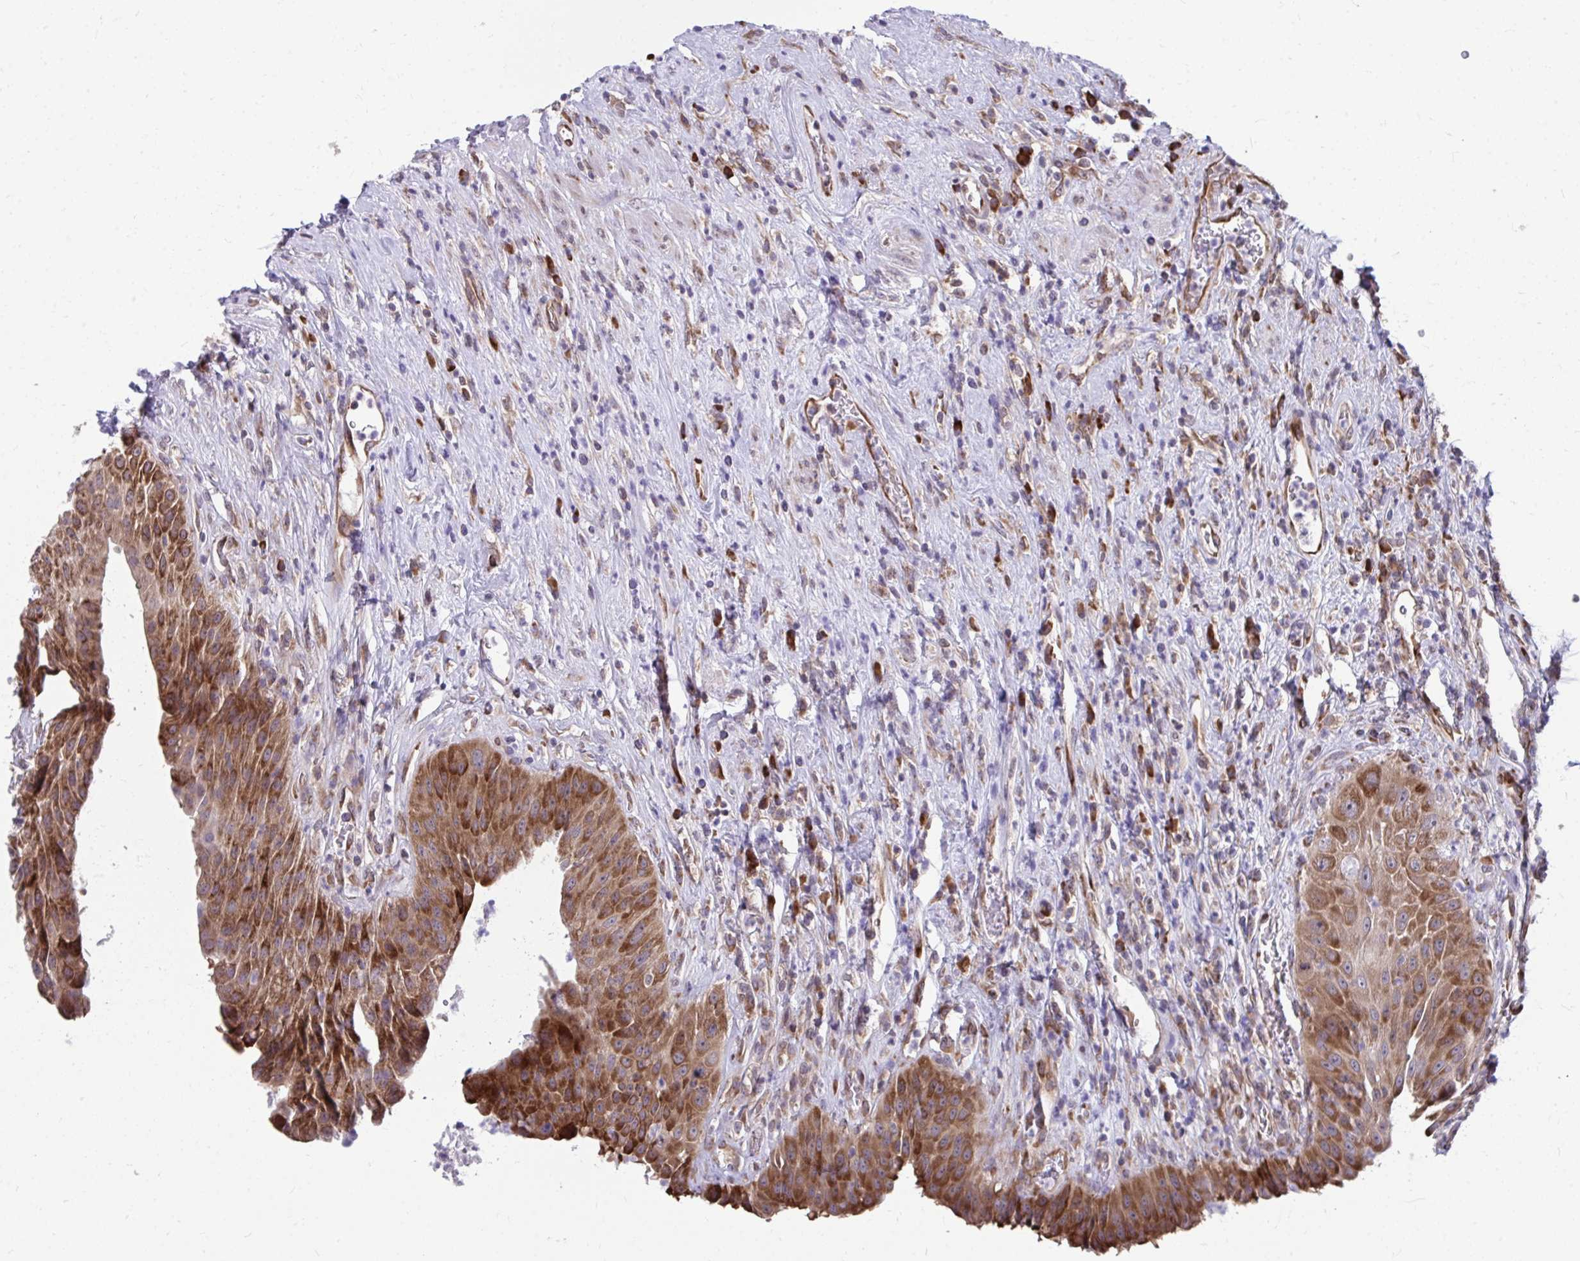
{"staining": {"intensity": "strong", "quantity": ">75%", "location": "cytoplasmic/membranous"}, "tissue": "urinary bladder", "cell_type": "Urothelial cells", "image_type": "normal", "snomed": [{"axis": "morphology", "description": "Normal tissue, NOS"}, {"axis": "topography", "description": "Urinary bladder"}], "caption": "An immunohistochemistry (IHC) histopathology image of unremarkable tissue is shown. Protein staining in brown shows strong cytoplasmic/membranous positivity in urinary bladder within urothelial cells. The staining was performed using DAB to visualize the protein expression in brown, while the nuclei were stained in blue with hematoxylin (Magnification: 20x).", "gene": "SELENON", "patient": {"sex": "female", "age": 56}}